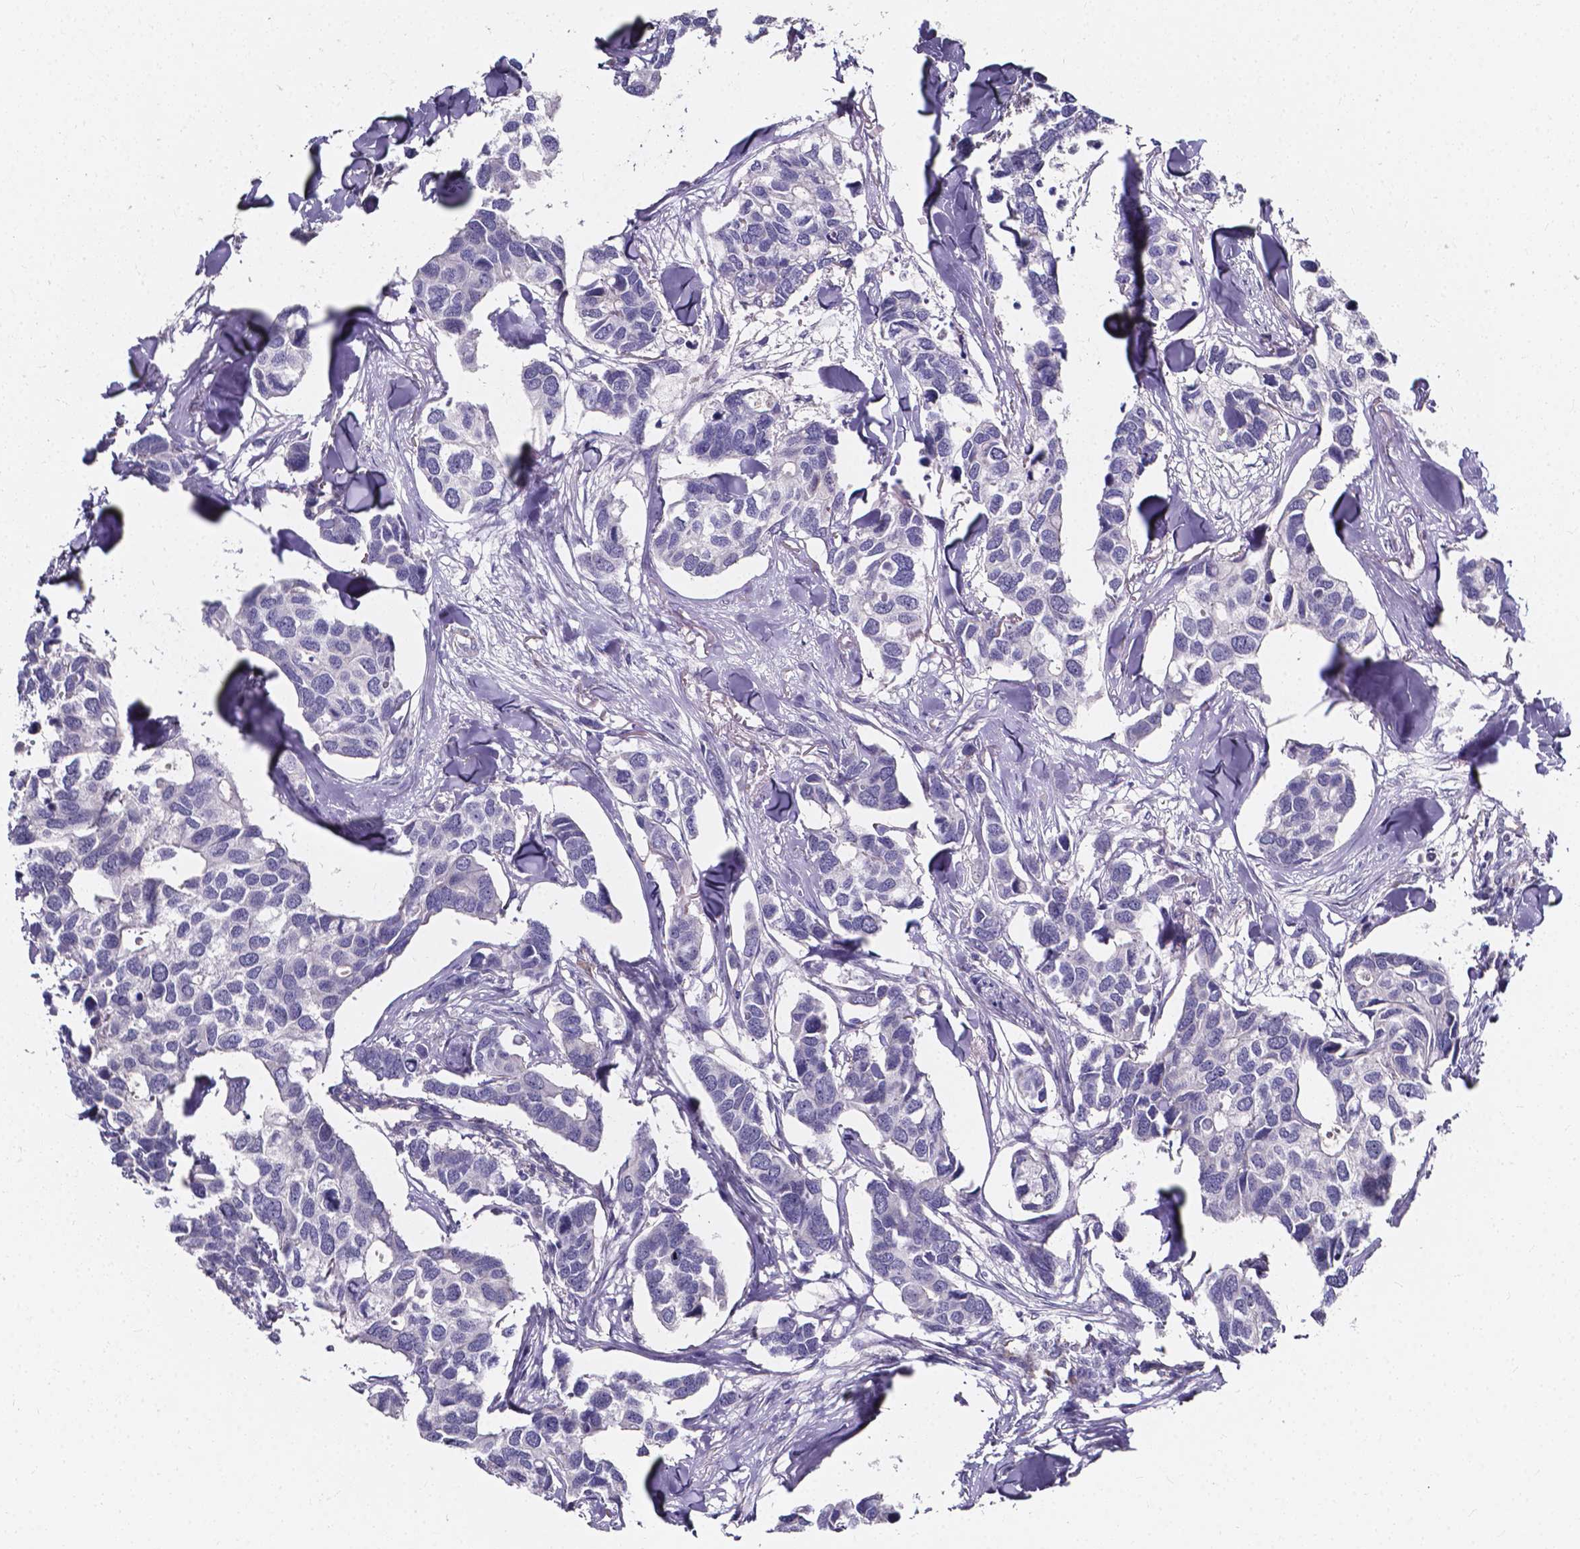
{"staining": {"intensity": "negative", "quantity": "none", "location": "none"}, "tissue": "breast cancer", "cell_type": "Tumor cells", "image_type": "cancer", "snomed": [{"axis": "morphology", "description": "Duct carcinoma"}, {"axis": "topography", "description": "Breast"}], "caption": "The immunohistochemistry (IHC) histopathology image has no significant positivity in tumor cells of breast infiltrating ductal carcinoma tissue.", "gene": "THEMIS", "patient": {"sex": "female", "age": 83}}